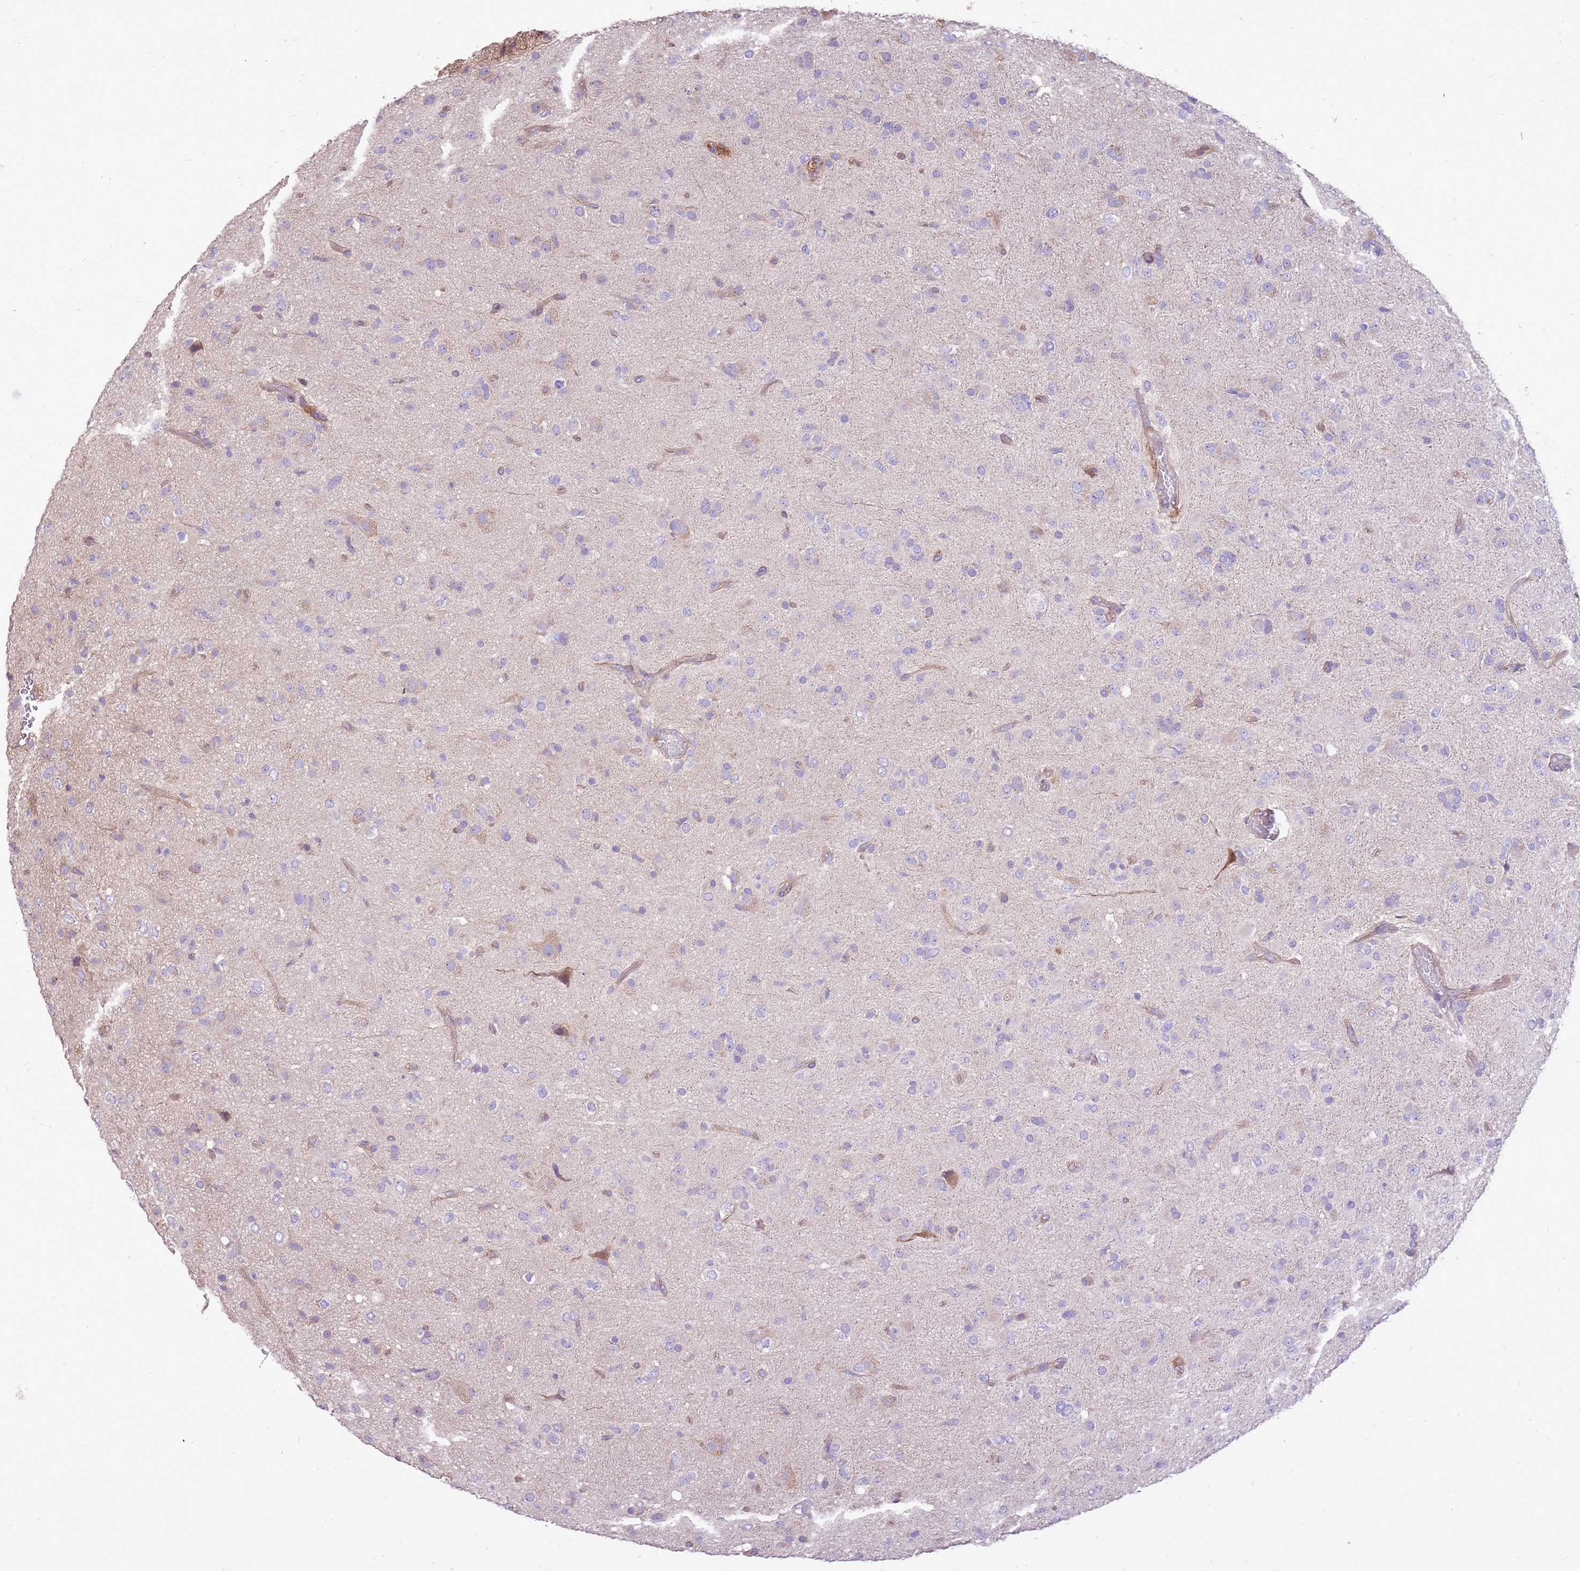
{"staining": {"intensity": "negative", "quantity": "none", "location": "none"}, "tissue": "glioma", "cell_type": "Tumor cells", "image_type": "cancer", "snomed": [{"axis": "morphology", "description": "Glioma, malignant, Low grade"}, {"axis": "topography", "description": "Brain"}], "caption": "Tumor cells show no significant protein expression in glioma.", "gene": "WASHC4", "patient": {"sex": "male", "age": 65}}